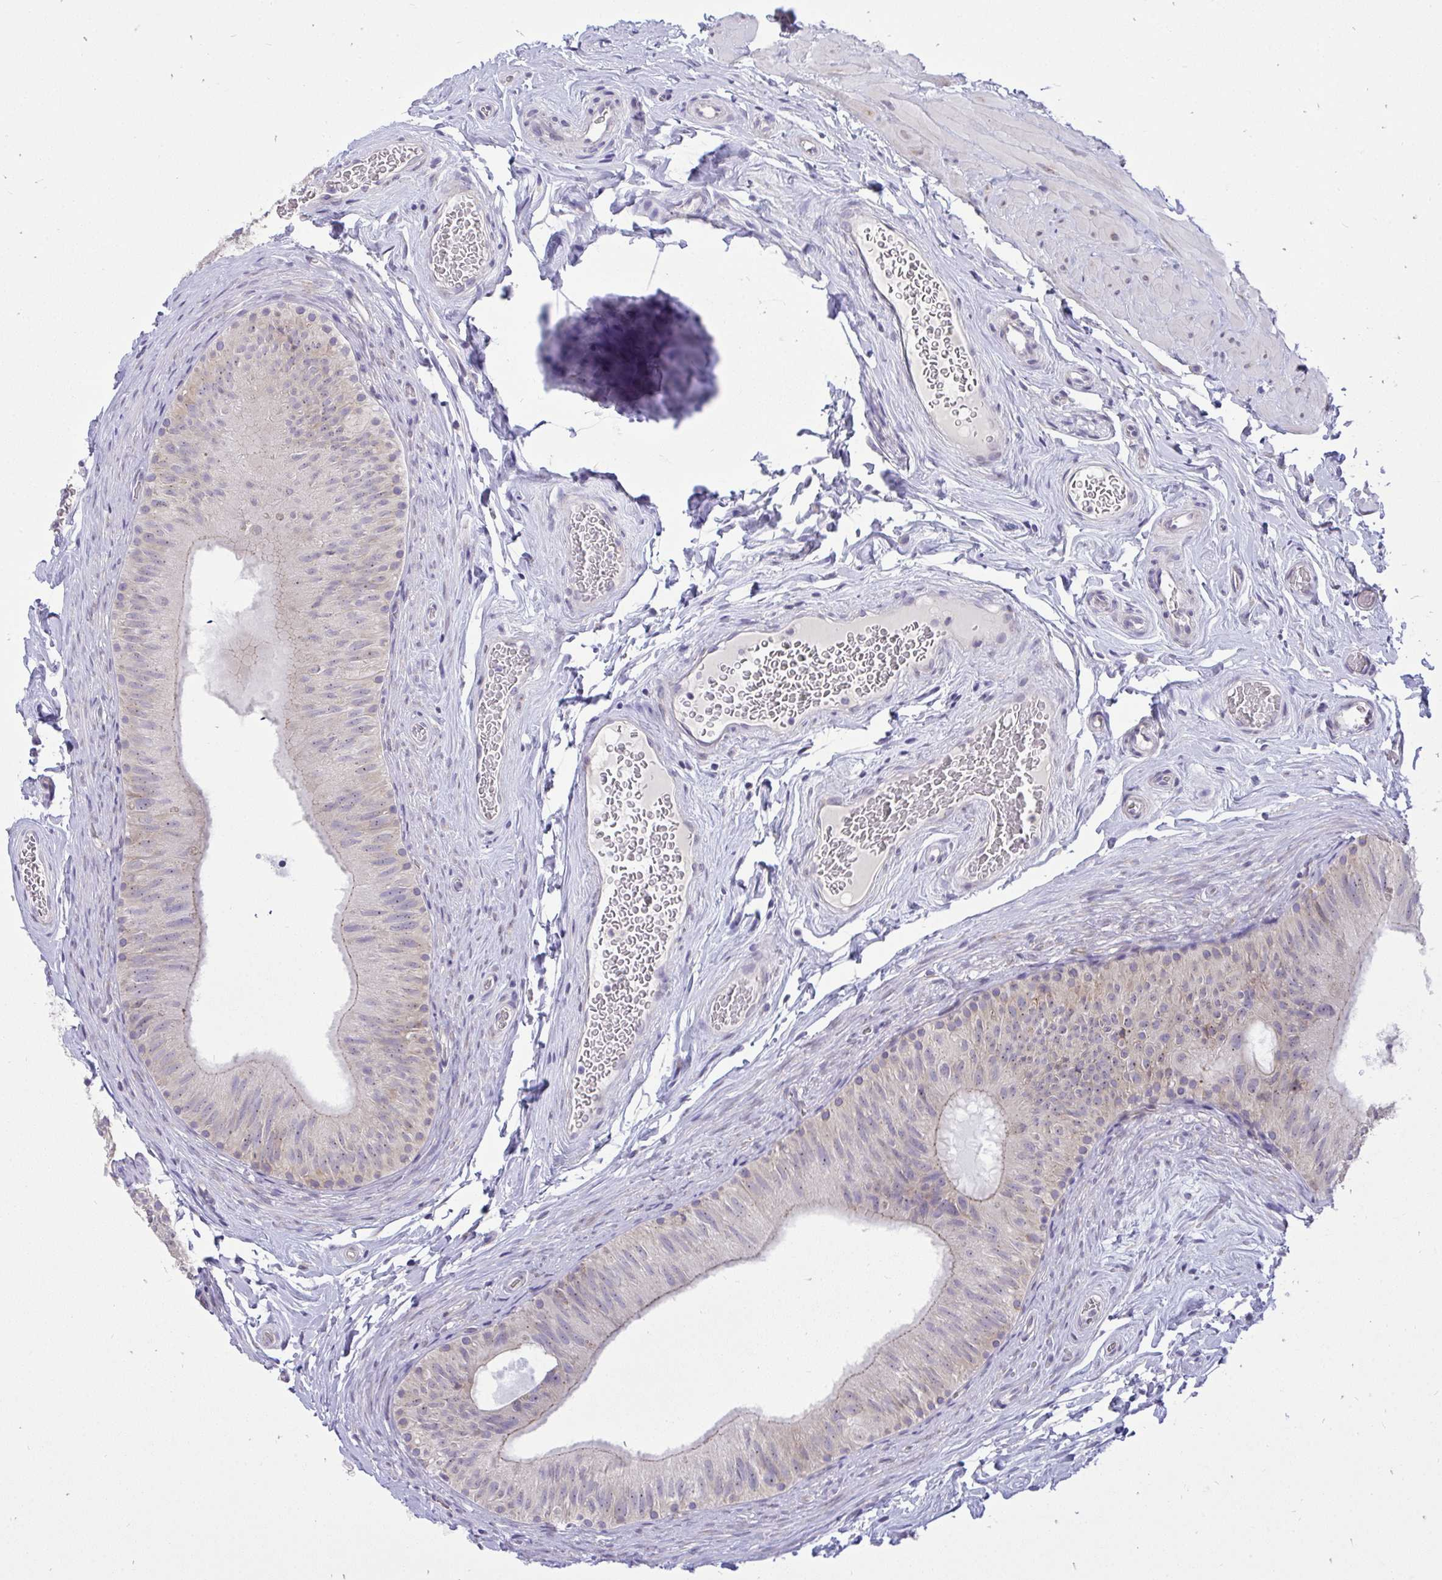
{"staining": {"intensity": "weak", "quantity": "<25%", "location": "cytoplasmic/membranous"}, "tissue": "epididymis", "cell_type": "Glandular cells", "image_type": "normal", "snomed": [{"axis": "morphology", "description": "Normal tissue, NOS"}, {"axis": "topography", "description": "Epididymis, spermatic cord, NOS"}, {"axis": "topography", "description": "Epididymis"}], "caption": "This is an immunohistochemistry (IHC) photomicrograph of normal human epididymis. There is no positivity in glandular cells.", "gene": "VGLL3", "patient": {"sex": "male", "age": 31}}